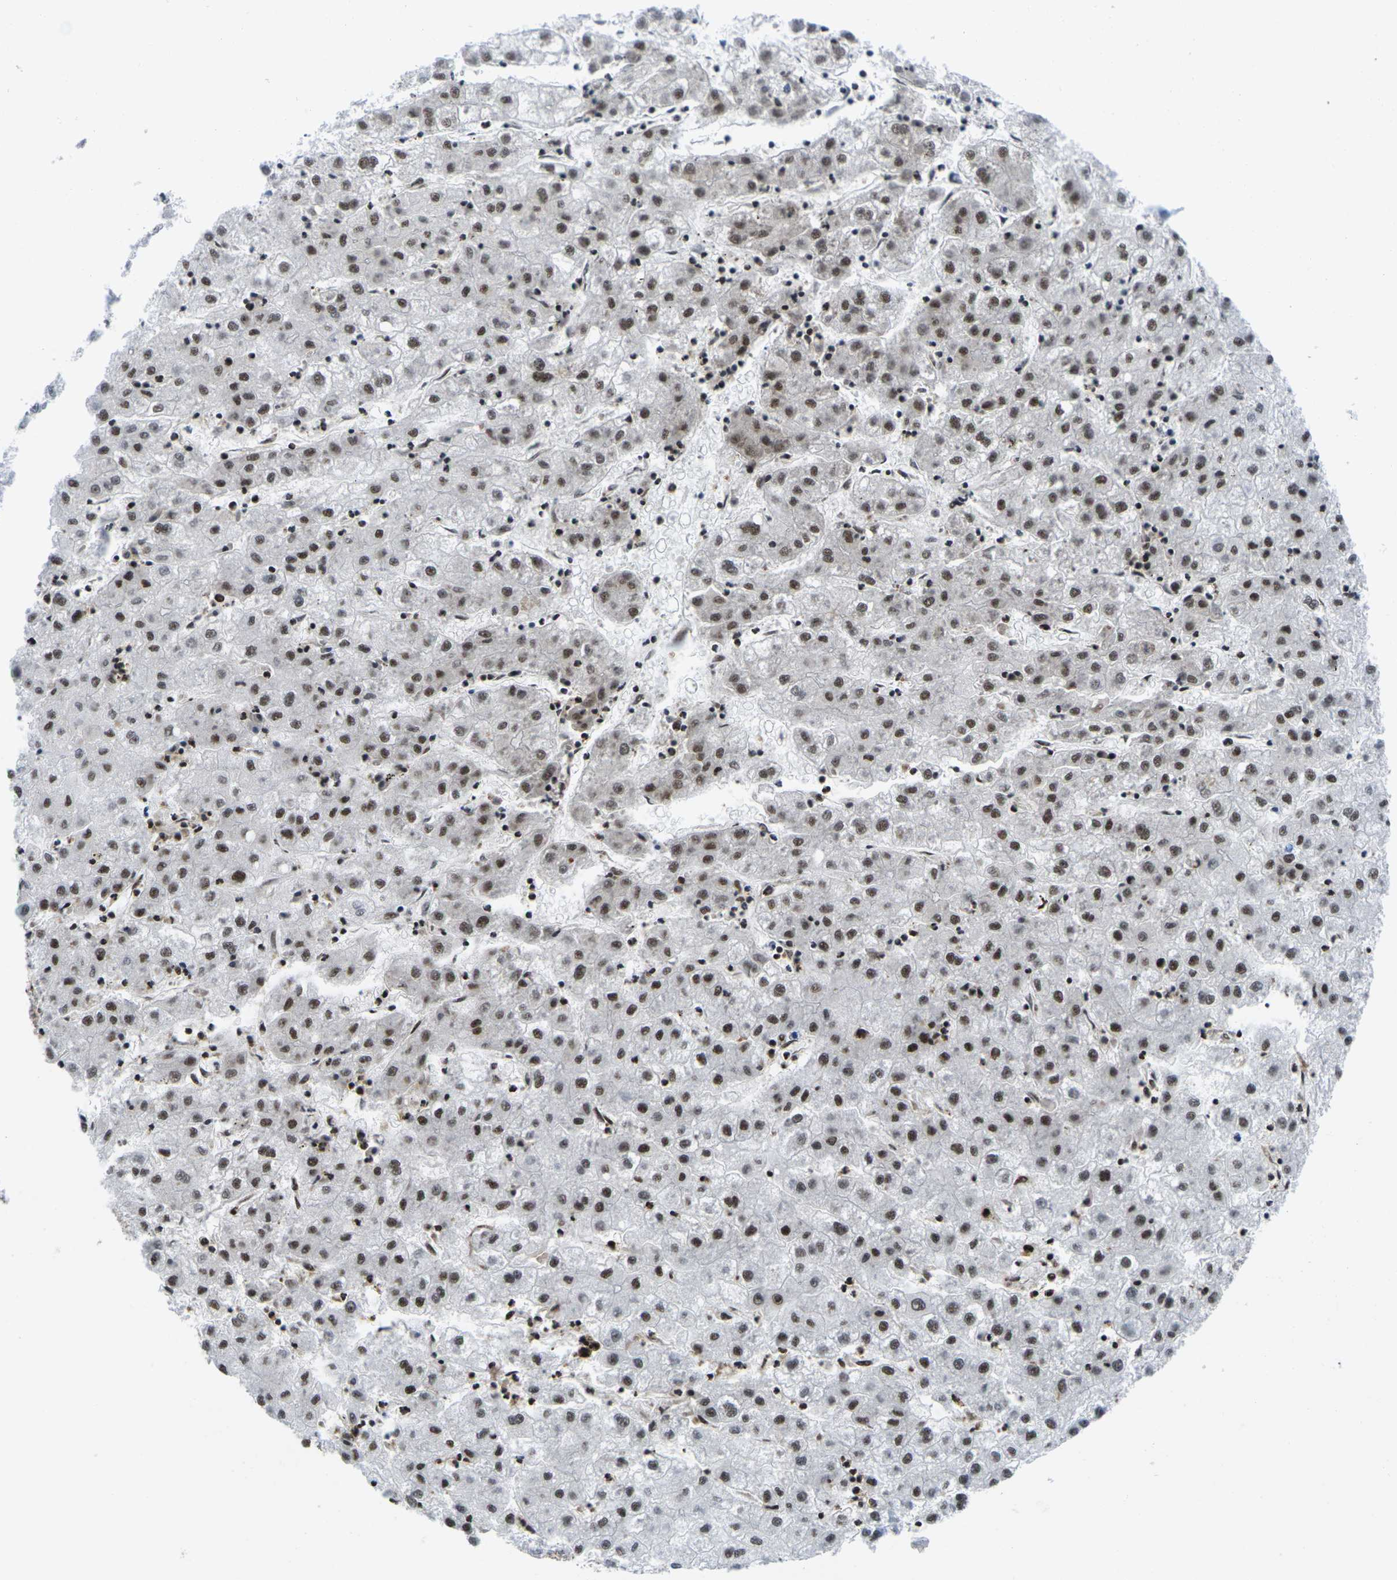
{"staining": {"intensity": "moderate", "quantity": ">75%", "location": "nuclear"}, "tissue": "liver cancer", "cell_type": "Tumor cells", "image_type": "cancer", "snomed": [{"axis": "morphology", "description": "Carcinoma, Hepatocellular, NOS"}, {"axis": "topography", "description": "Liver"}], "caption": "The micrograph displays a brown stain indicating the presence of a protein in the nuclear of tumor cells in liver cancer.", "gene": "MAGOH", "patient": {"sex": "male", "age": 72}}